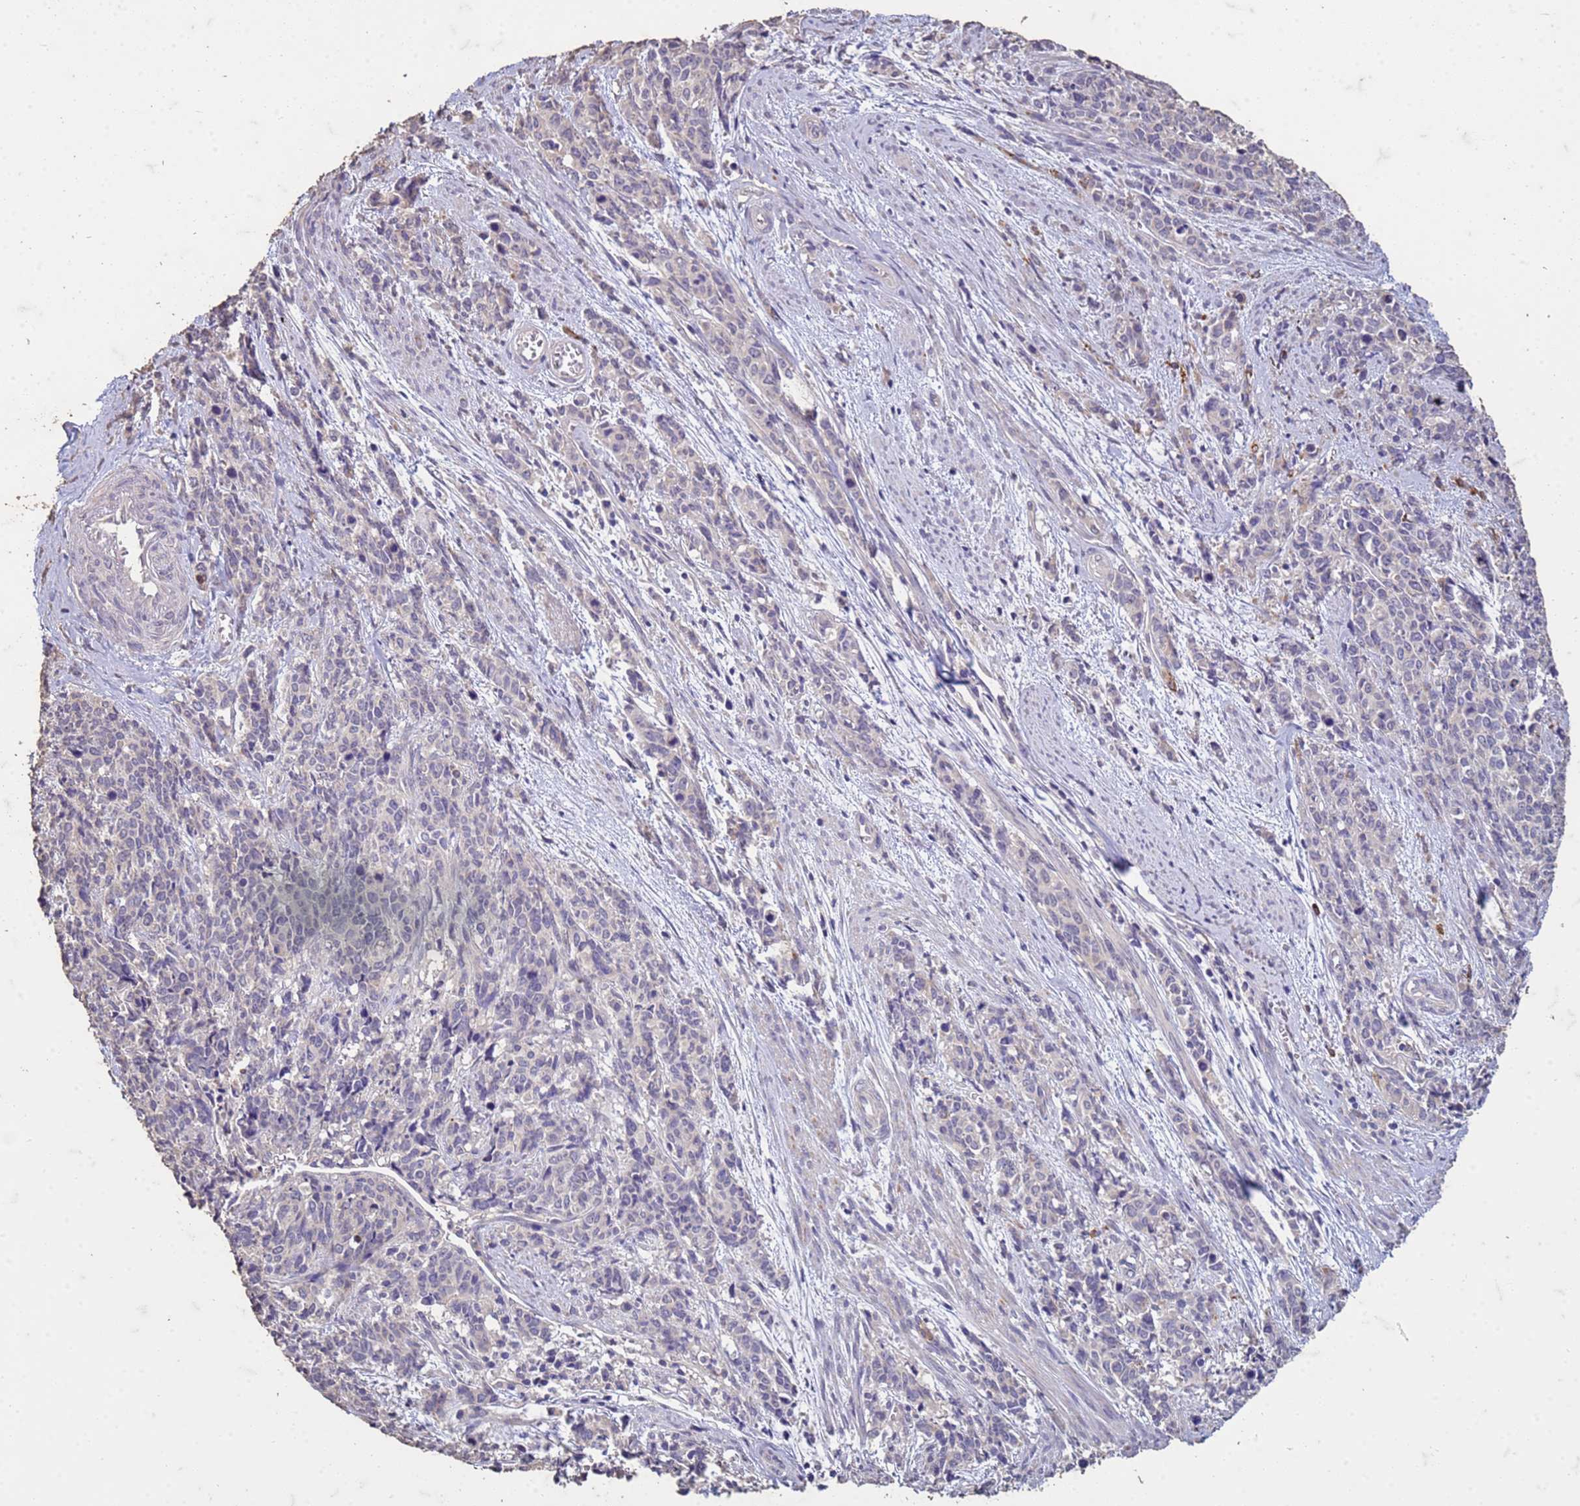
{"staining": {"intensity": "negative", "quantity": "none", "location": "none"}, "tissue": "cervical cancer", "cell_type": "Tumor cells", "image_type": "cancer", "snomed": [{"axis": "morphology", "description": "Squamous cell carcinoma, NOS"}, {"axis": "topography", "description": "Cervix"}], "caption": "Cervical squamous cell carcinoma stained for a protein using immunohistochemistry exhibits no positivity tumor cells.", "gene": "FAM184B", "patient": {"sex": "female", "age": 60}}